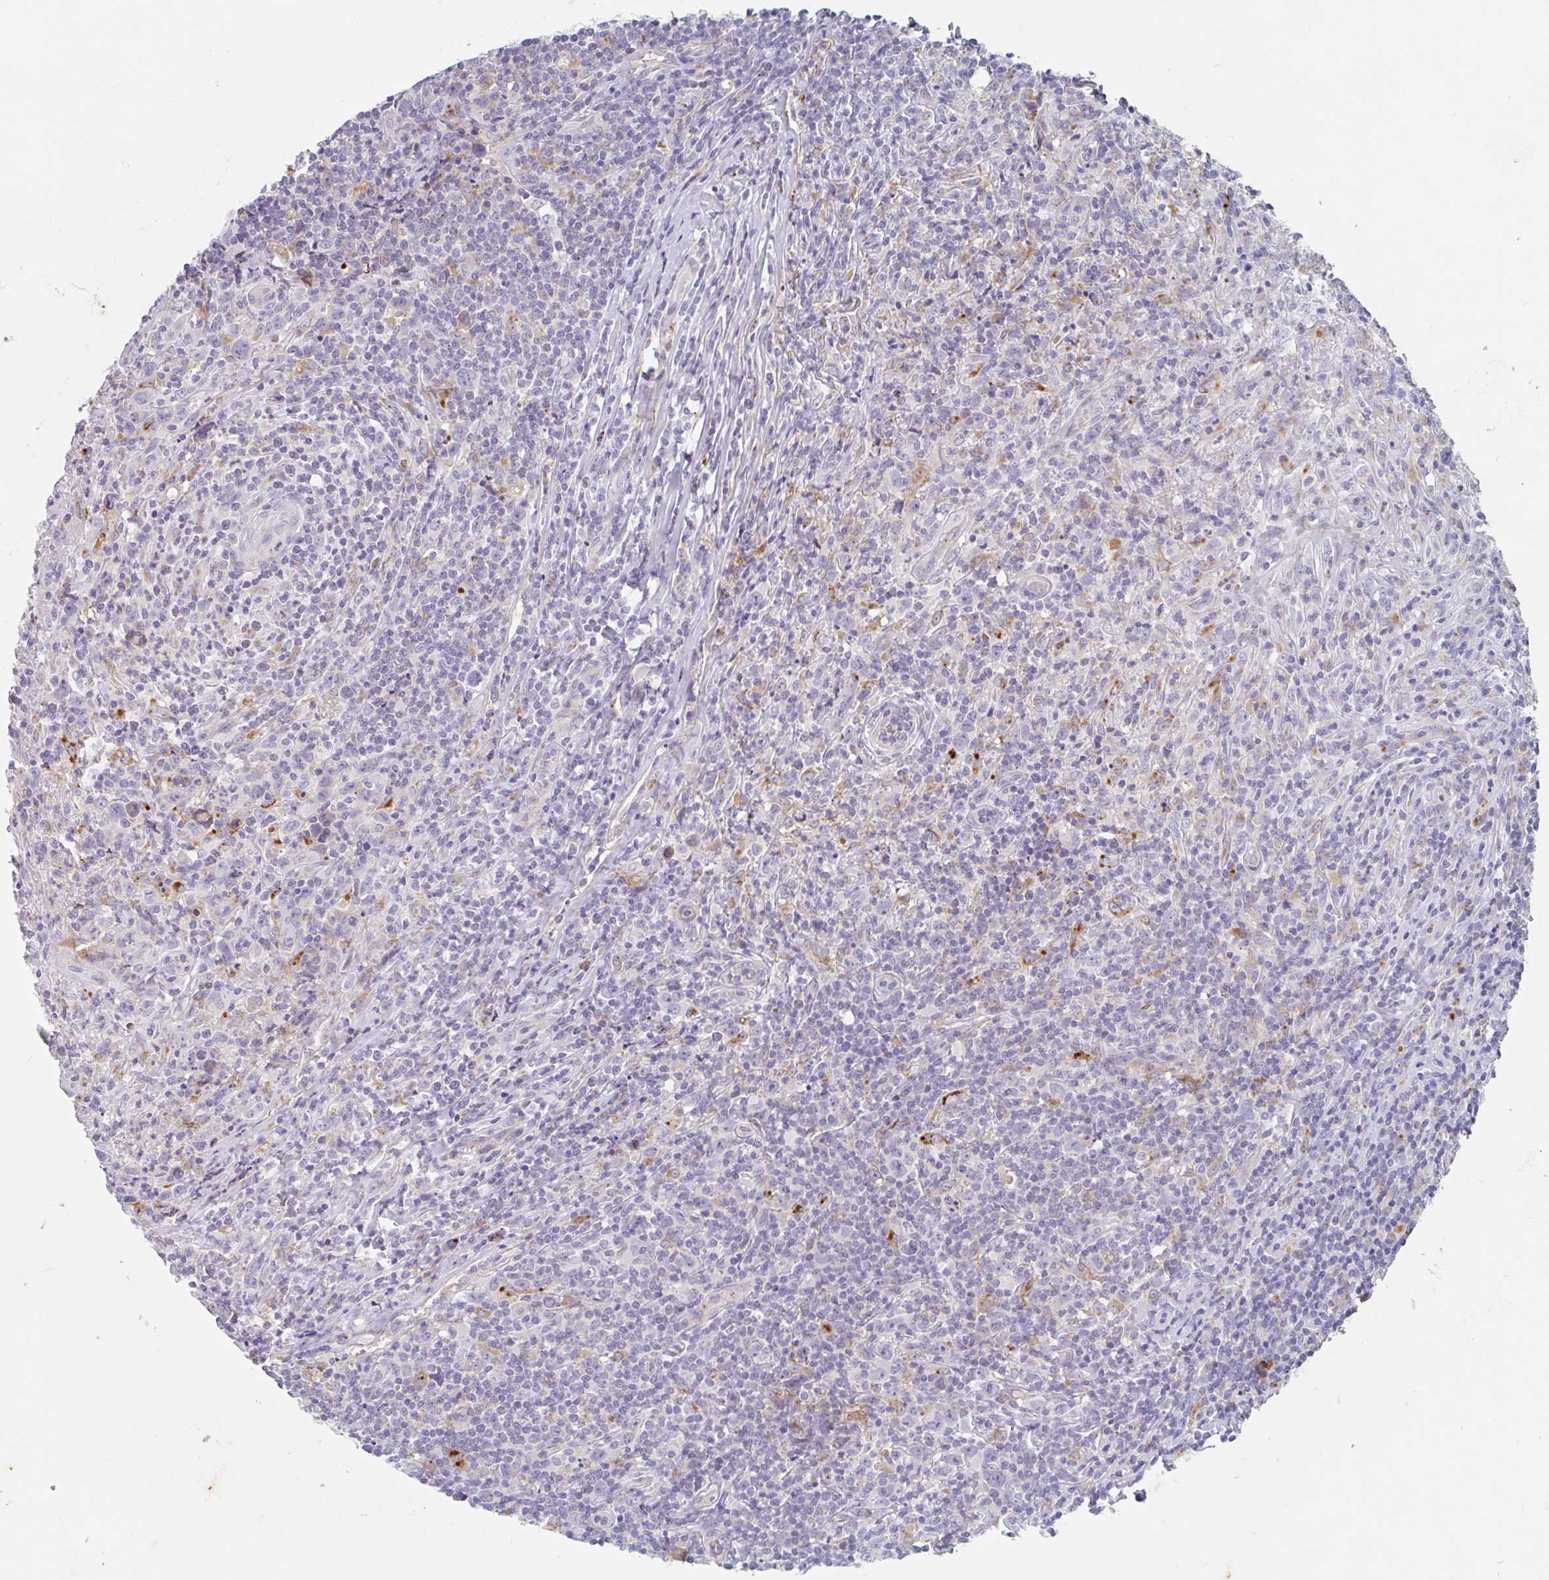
{"staining": {"intensity": "negative", "quantity": "none", "location": "none"}, "tissue": "lymphoma", "cell_type": "Tumor cells", "image_type": "cancer", "snomed": [{"axis": "morphology", "description": "Hodgkin's disease, NOS"}, {"axis": "topography", "description": "Lymph node"}], "caption": "An image of human lymphoma is negative for staining in tumor cells. (DAB IHC, high magnification).", "gene": "MANBA", "patient": {"sex": "female", "age": 18}}